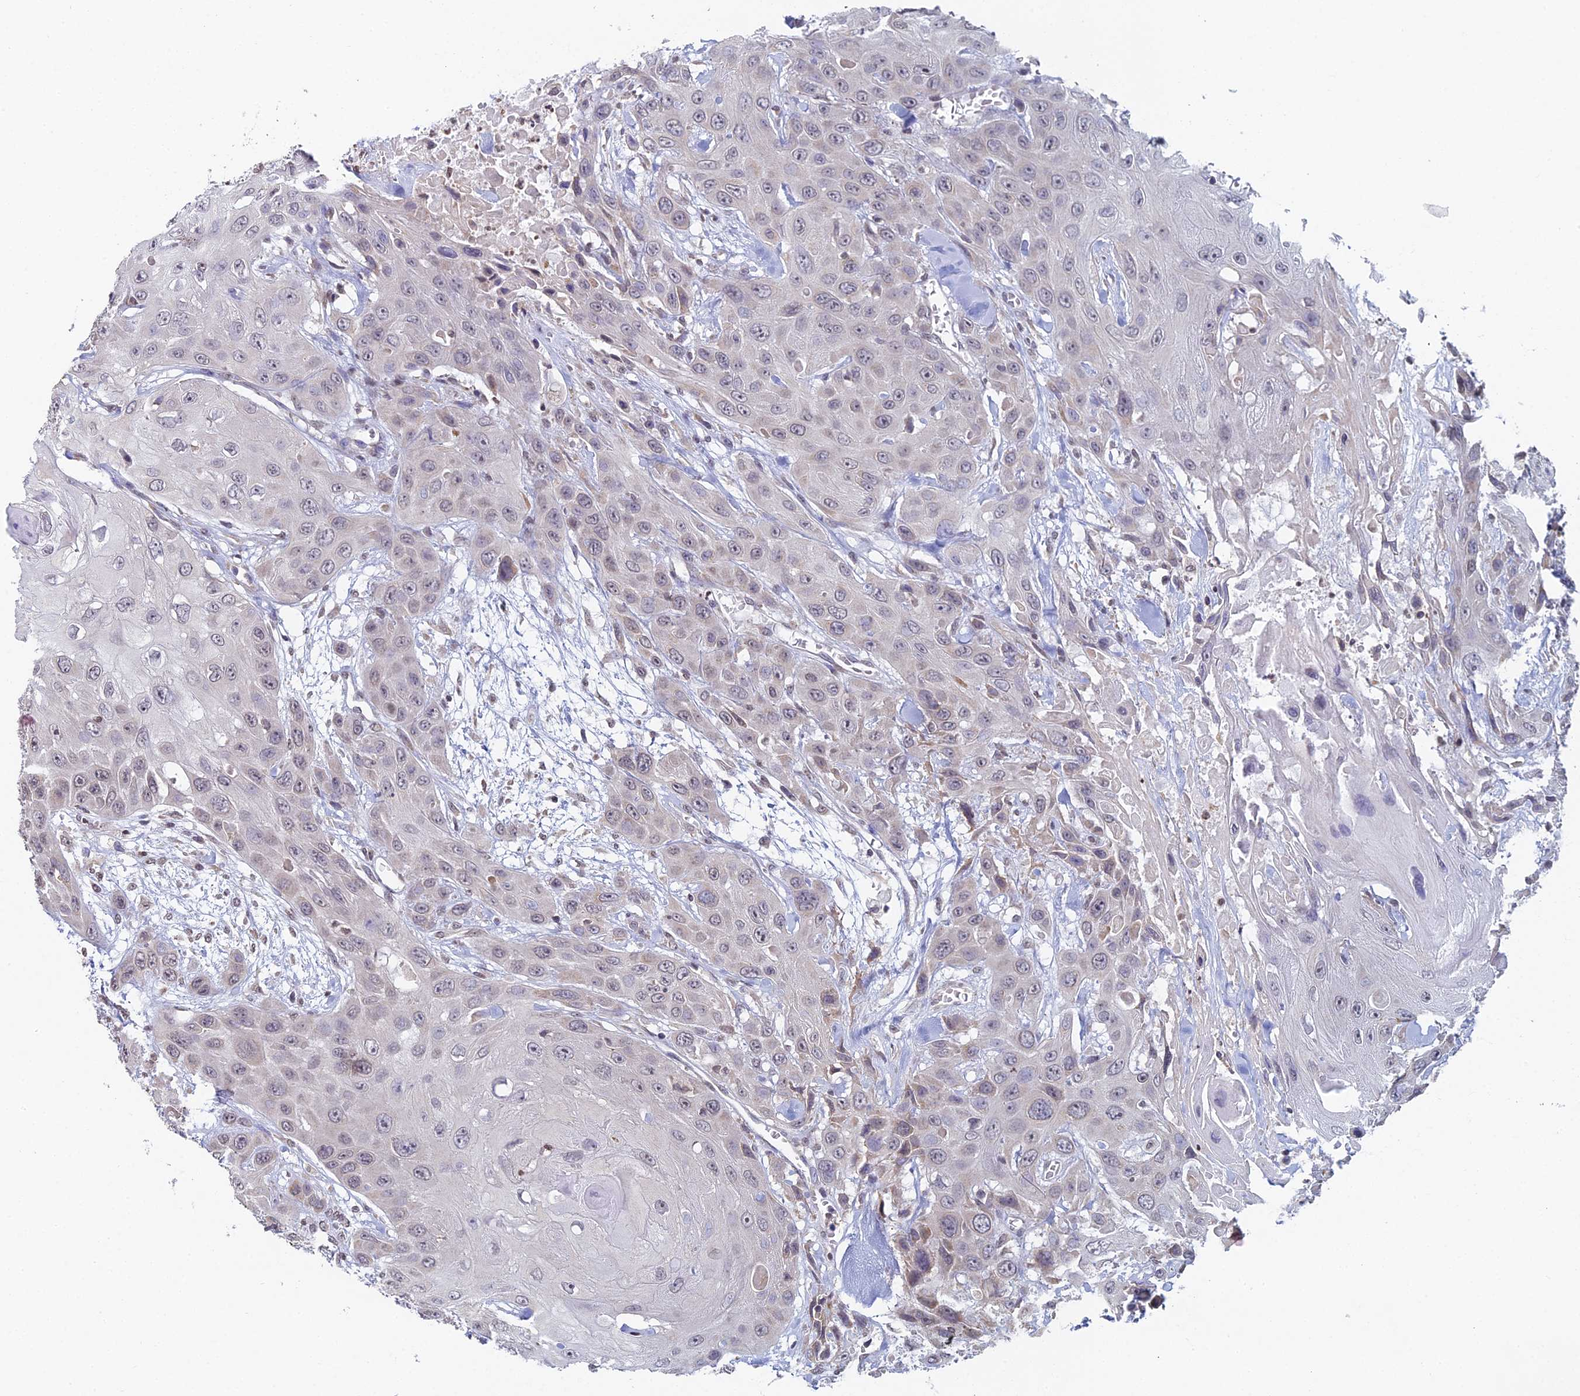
{"staining": {"intensity": "negative", "quantity": "none", "location": "none"}, "tissue": "head and neck cancer", "cell_type": "Tumor cells", "image_type": "cancer", "snomed": [{"axis": "morphology", "description": "Squamous cell carcinoma, NOS"}, {"axis": "topography", "description": "Head-Neck"}], "caption": "A histopathology image of human head and neck cancer is negative for staining in tumor cells. (DAB immunohistochemistry with hematoxylin counter stain).", "gene": "PRR22", "patient": {"sex": "male", "age": 81}}